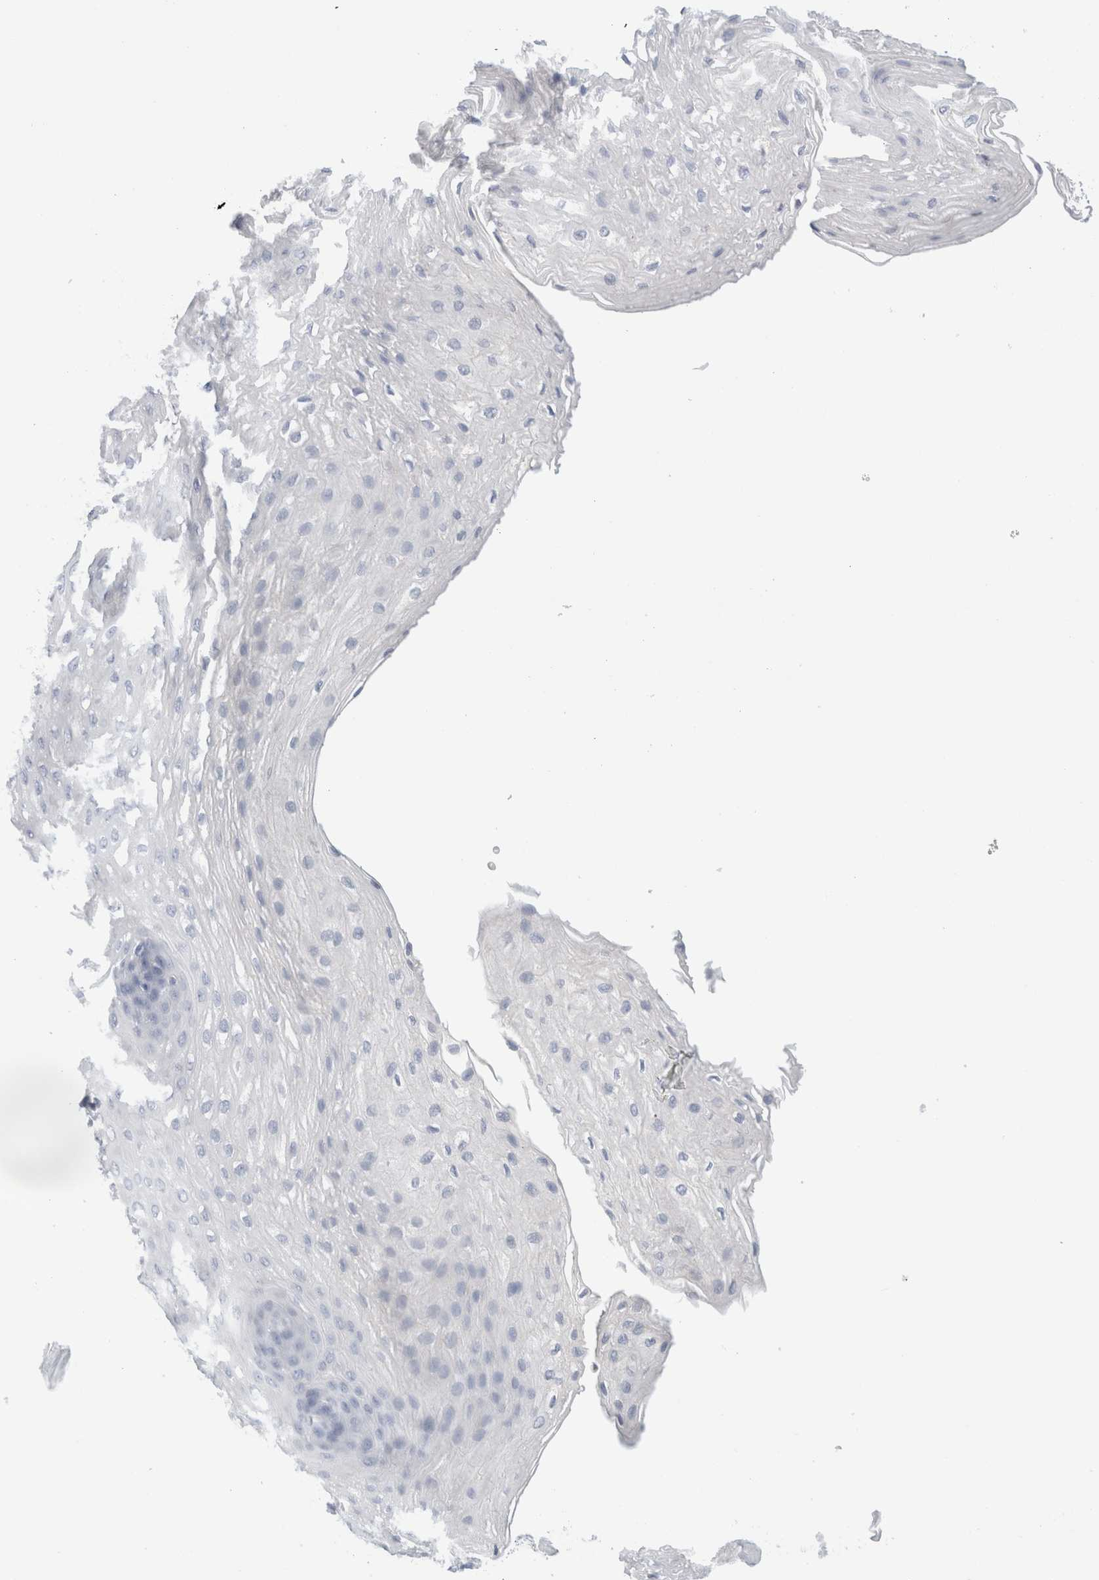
{"staining": {"intensity": "negative", "quantity": "none", "location": "none"}, "tissue": "esophagus", "cell_type": "Squamous epithelial cells", "image_type": "normal", "snomed": [{"axis": "morphology", "description": "Normal tissue, NOS"}, {"axis": "topography", "description": "Esophagus"}], "caption": "This is an IHC micrograph of unremarkable human esophagus. There is no expression in squamous epithelial cells.", "gene": "ECHDC2", "patient": {"sex": "female", "age": 66}}